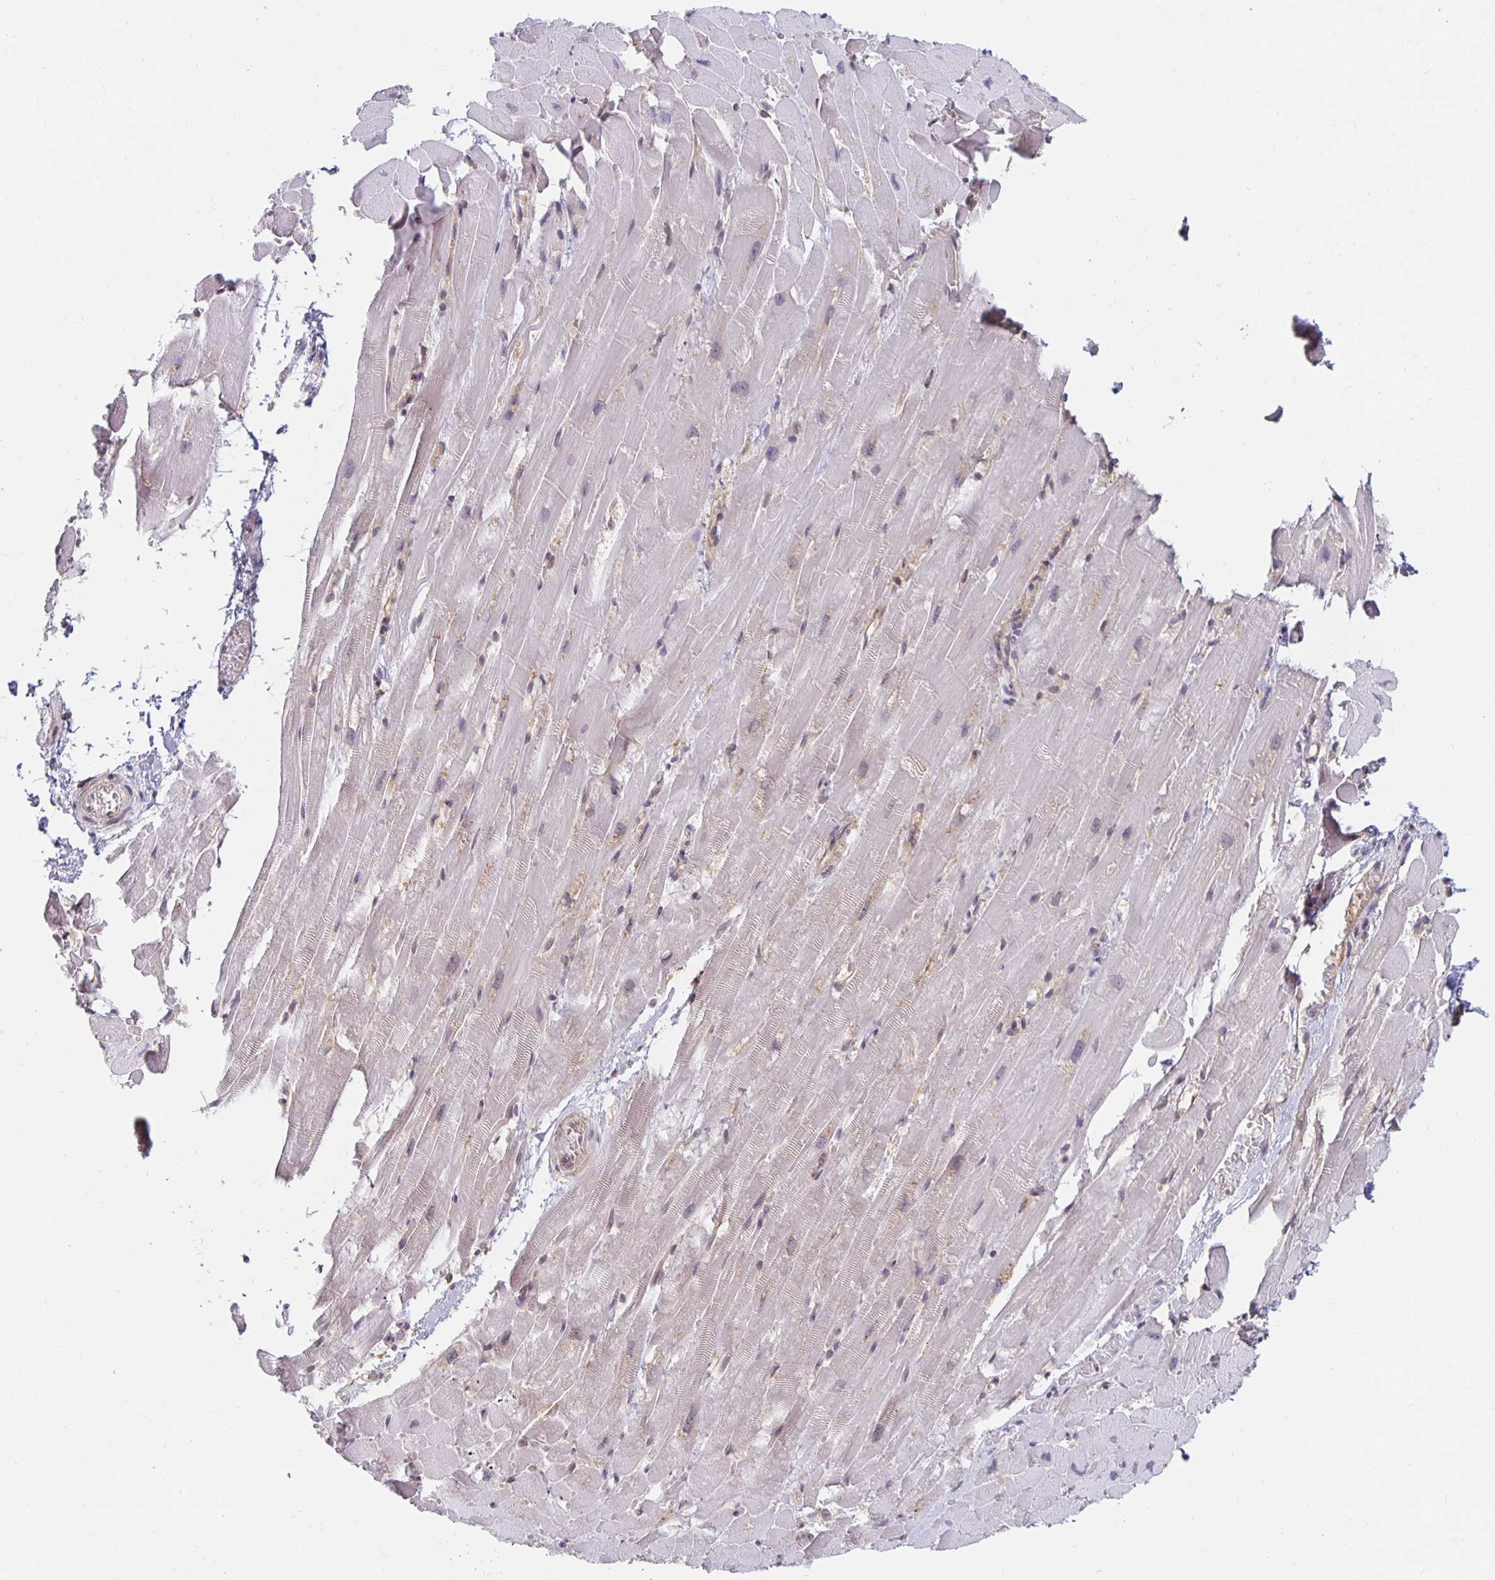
{"staining": {"intensity": "weak", "quantity": "<25%", "location": "cytoplasmic/membranous"}, "tissue": "heart muscle", "cell_type": "Cardiomyocytes", "image_type": "normal", "snomed": [{"axis": "morphology", "description": "Normal tissue, NOS"}, {"axis": "topography", "description": "Heart"}], "caption": "High power microscopy histopathology image of an immunohistochemistry (IHC) micrograph of benign heart muscle, revealing no significant staining in cardiomyocytes. The staining is performed using DAB (3,3'-diaminobenzidine) brown chromogen with nuclei counter-stained in using hematoxylin.", "gene": "PDAP1", "patient": {"sex": "male", "age": 37}}